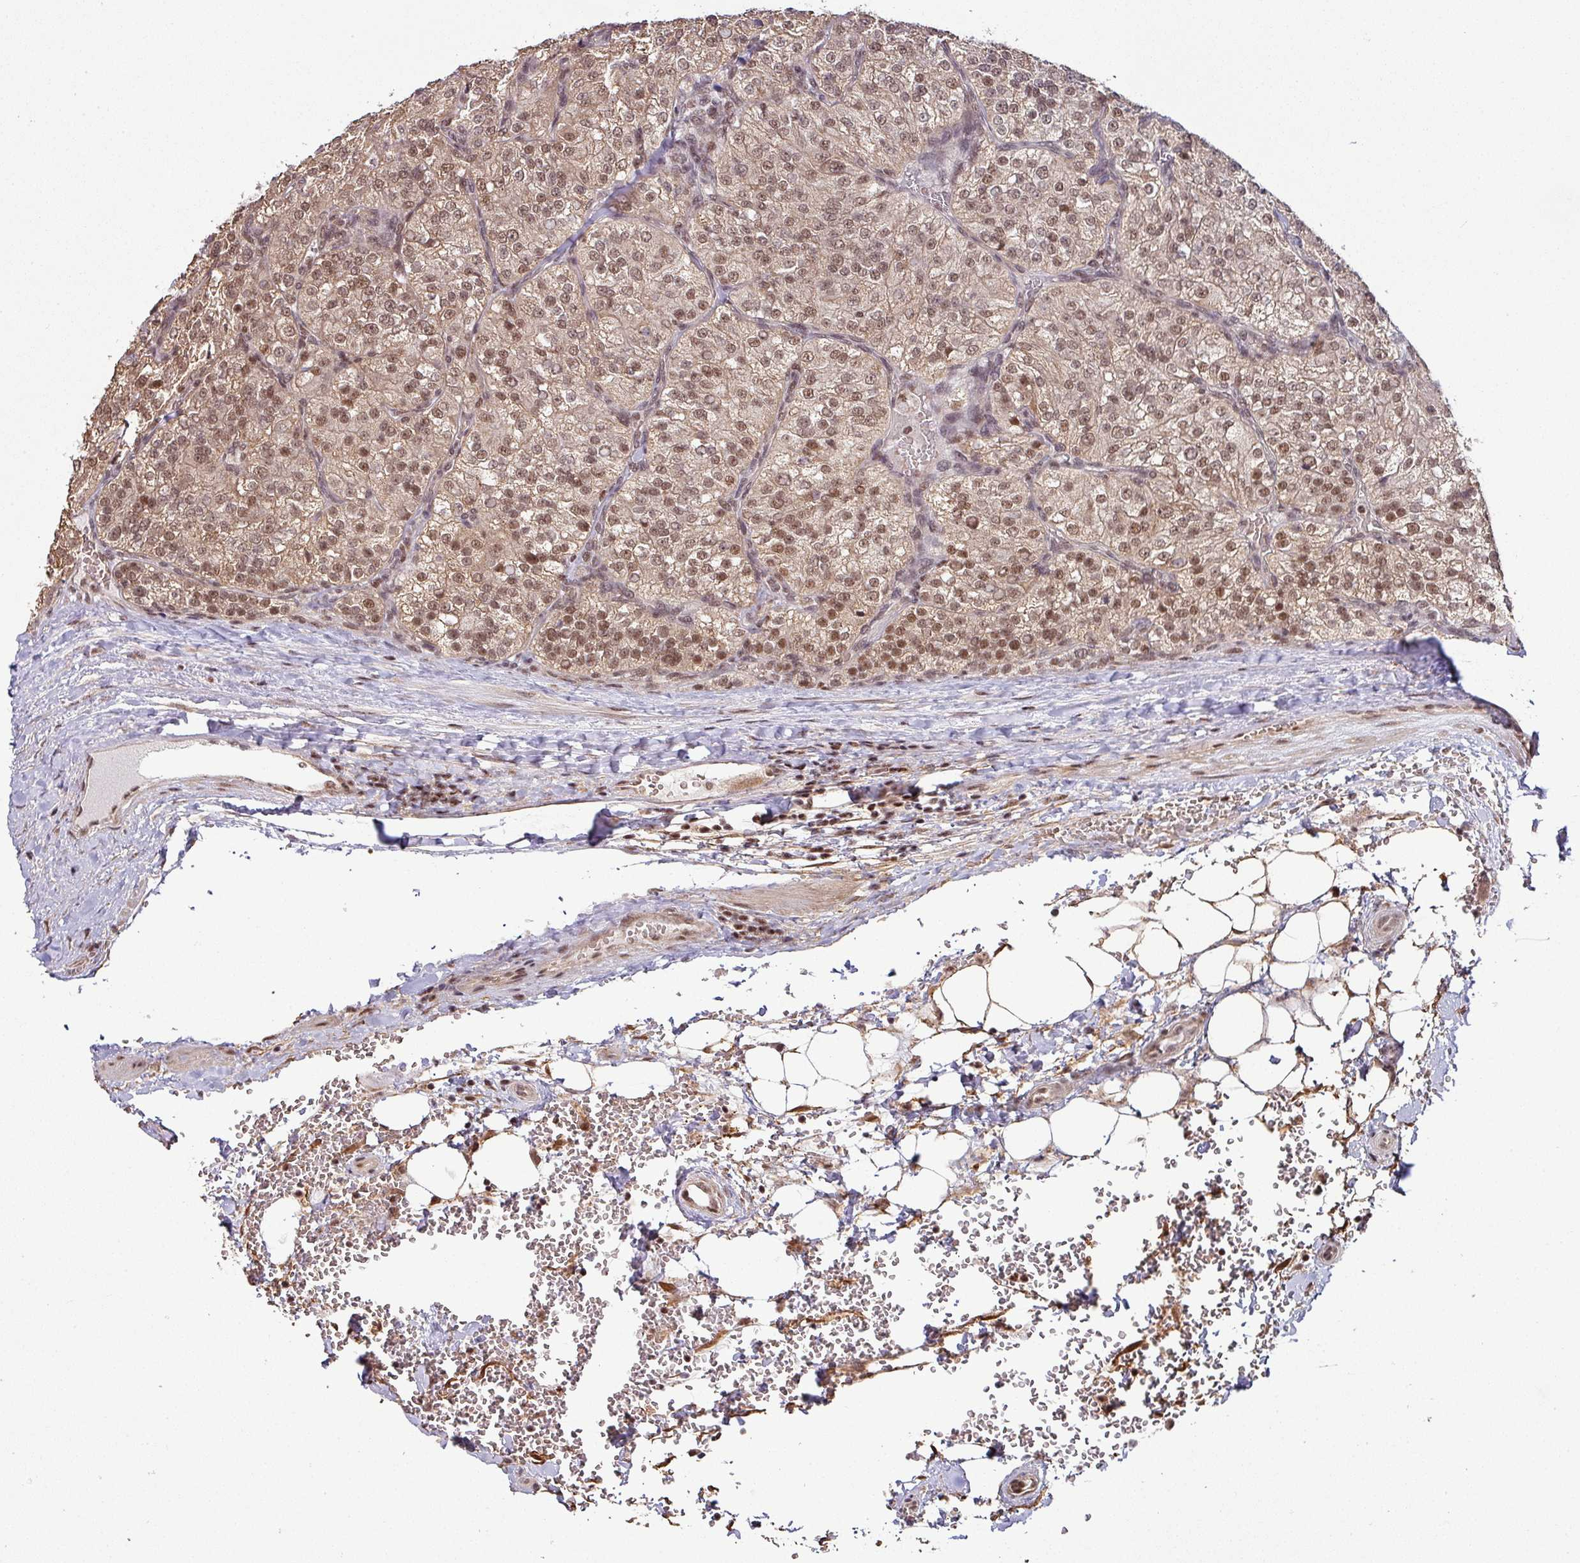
{"staining": {"intensity": "moderate", "quantity": ">75%", "location": "nuclear"}, "tissue": "renal cancer", "cell_type": "Tumor cells", "image_type": "cancer", "snomed": [{"axis": "morphology", "description": "Adenocarcinoma, NOS"}, {"axis": "topography", "description": "Kidney"}], "caption": "Tumor cells display medium levels of moderate nuclear staining in about >75% of cells in human renal cancer (adenocarcinoma).", "gene": "PHF23", "patient": {"sex": "female", "age": 63}}